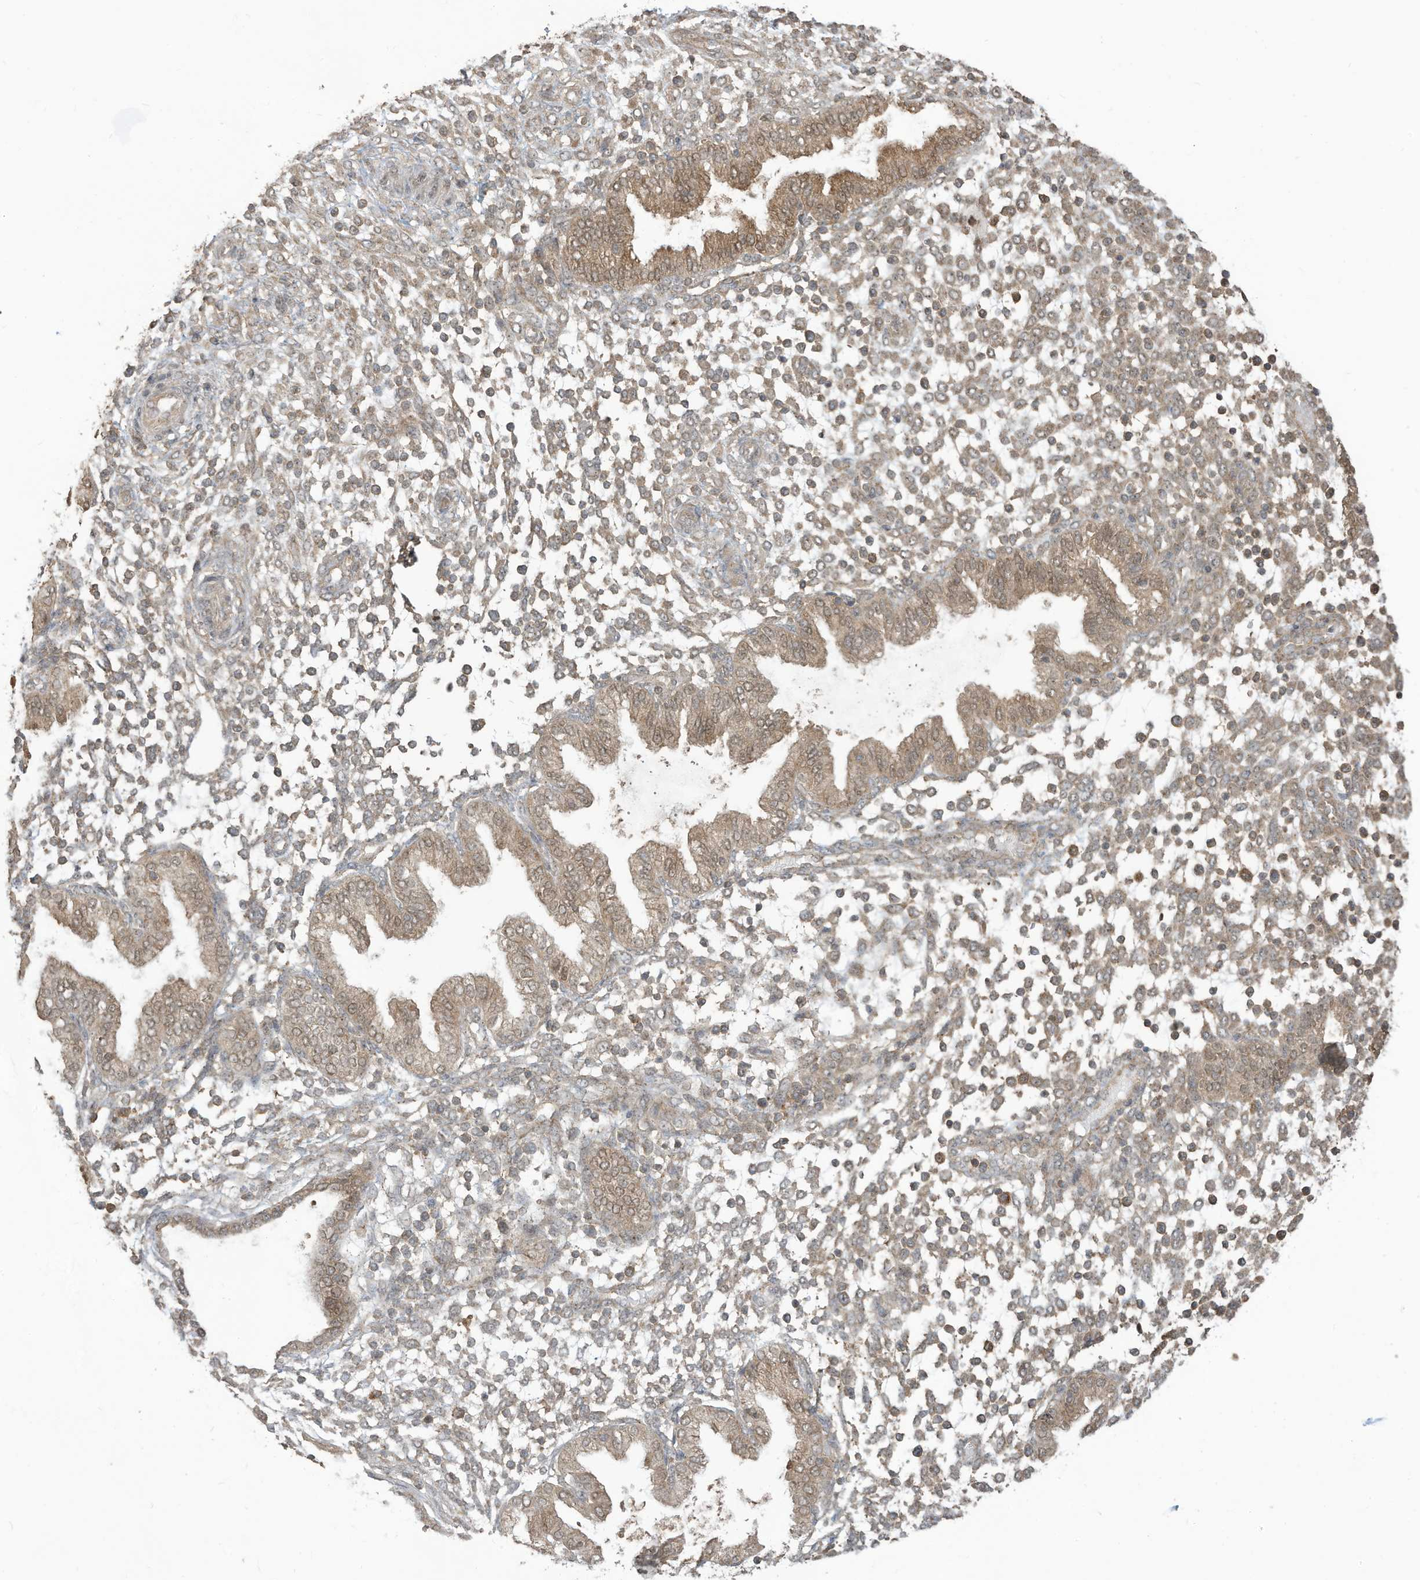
{"staining": {"intensity": "weak", "quantity": "25%-75%", "location": "cytoplasmic/membranous"}, "tissue": "endometrium", "cell_type": "Cells in endometrial stroma", "image_type": "normal", "snomed": [{"axis": "morphology", "description": "Normal tissue, NOS"}, {"axis": "topography", "description": "Endometrium"}], "caption": "Endometrium stained for a protein (brown) shows weak cytoplasmic/membranous positive staining in about 25%-75% of cells in endometrial stroma.", "gene": "CARF", "patient": {"sex": "female", "age": 53}}